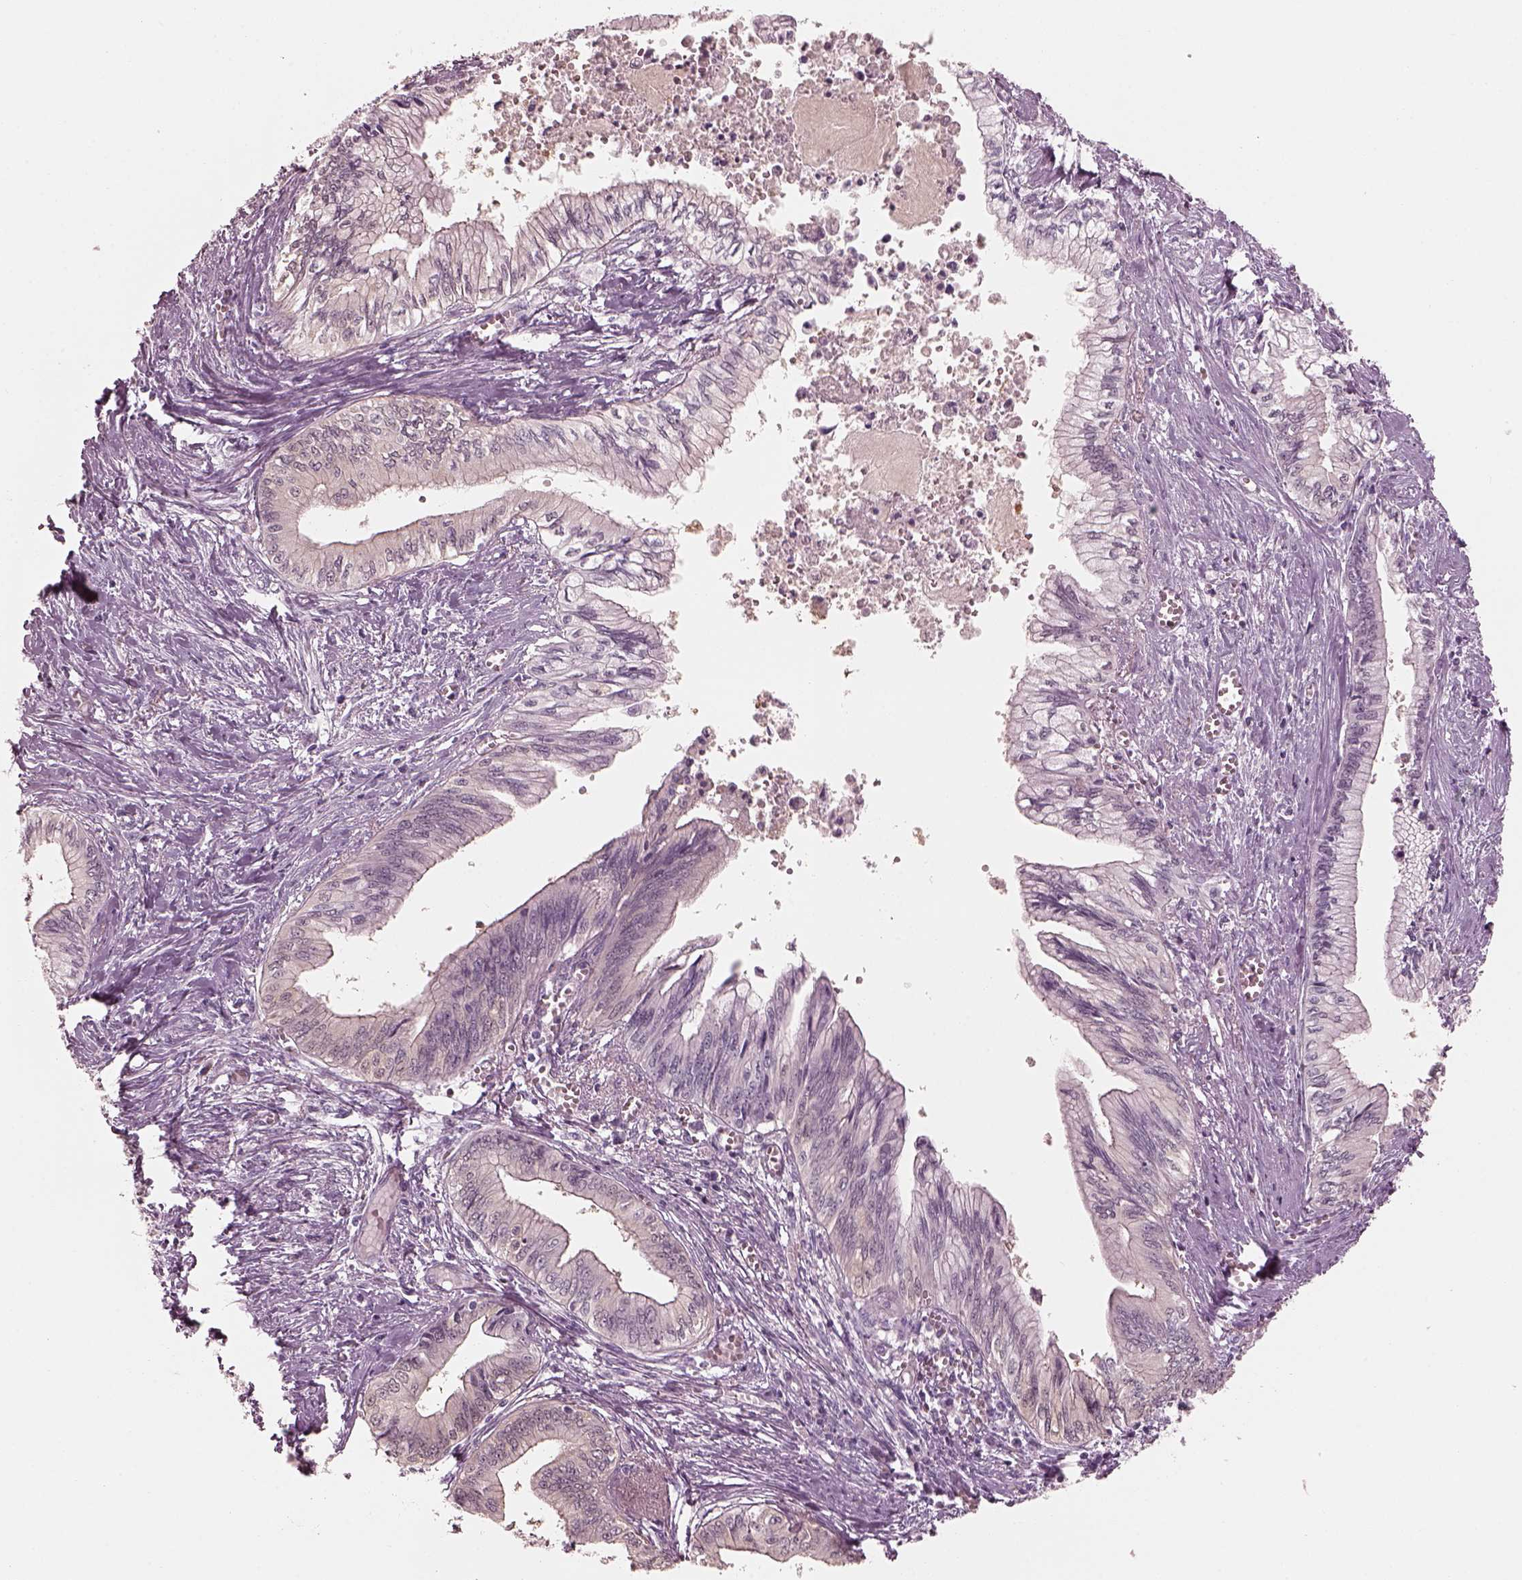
{"staining": {"intensity": "negative", "quantity": "none", "location": "none"}, "tissue": "pancreatic cancer", "cell_type": "Tumor cells", "image_type": "cancer", "snomed": [{"axis": "morphology", "description": "Adenocarcinoma, NOS"}, {"axis": "topography", "description": "Pancreas"}], "caption": "An image of pancreatic adenocarcinoma stained for a protein displays no brown staining in tumor cells.", "gene": "C2orf81", "patient": {"sex": "female", "age": 61}}